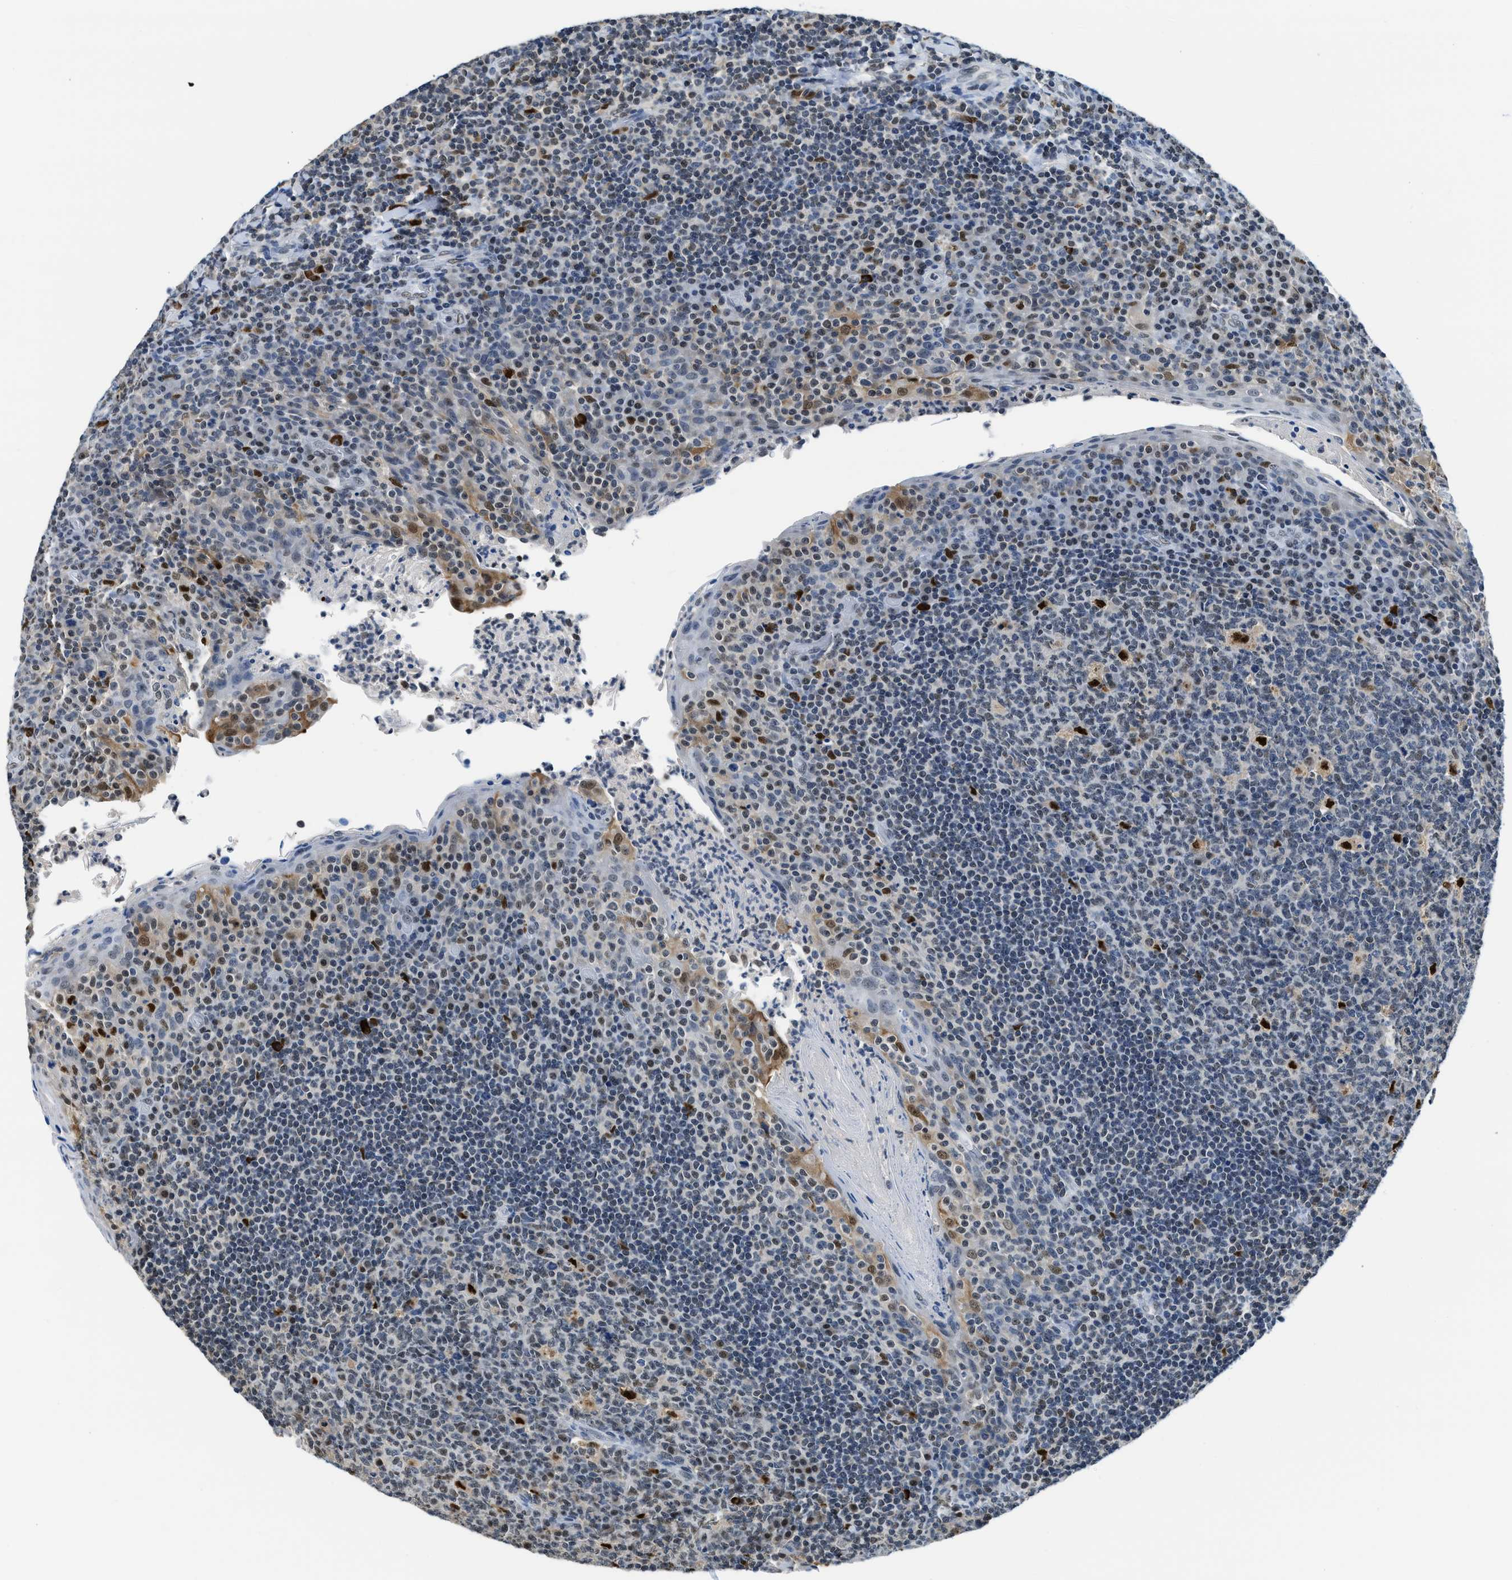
{"staining": {"intensity": "strong", "quantity": "<25%", "location": "nuclear"}, "tissue": "tonsil", "cell_type": "Germinal center cells", "image_type": "normal", "snomed": [{"axis": "morphology", "description": "Normal tissue, NOS"}, {"axis": "topography", "description": "Tonsil"}], "caption": "Strong nuclear staining is present in about <25% of germinal center cells in unremarkable tonsil.", "gene": "ALX1", "patient": {"sex": "male", "age": 17}}